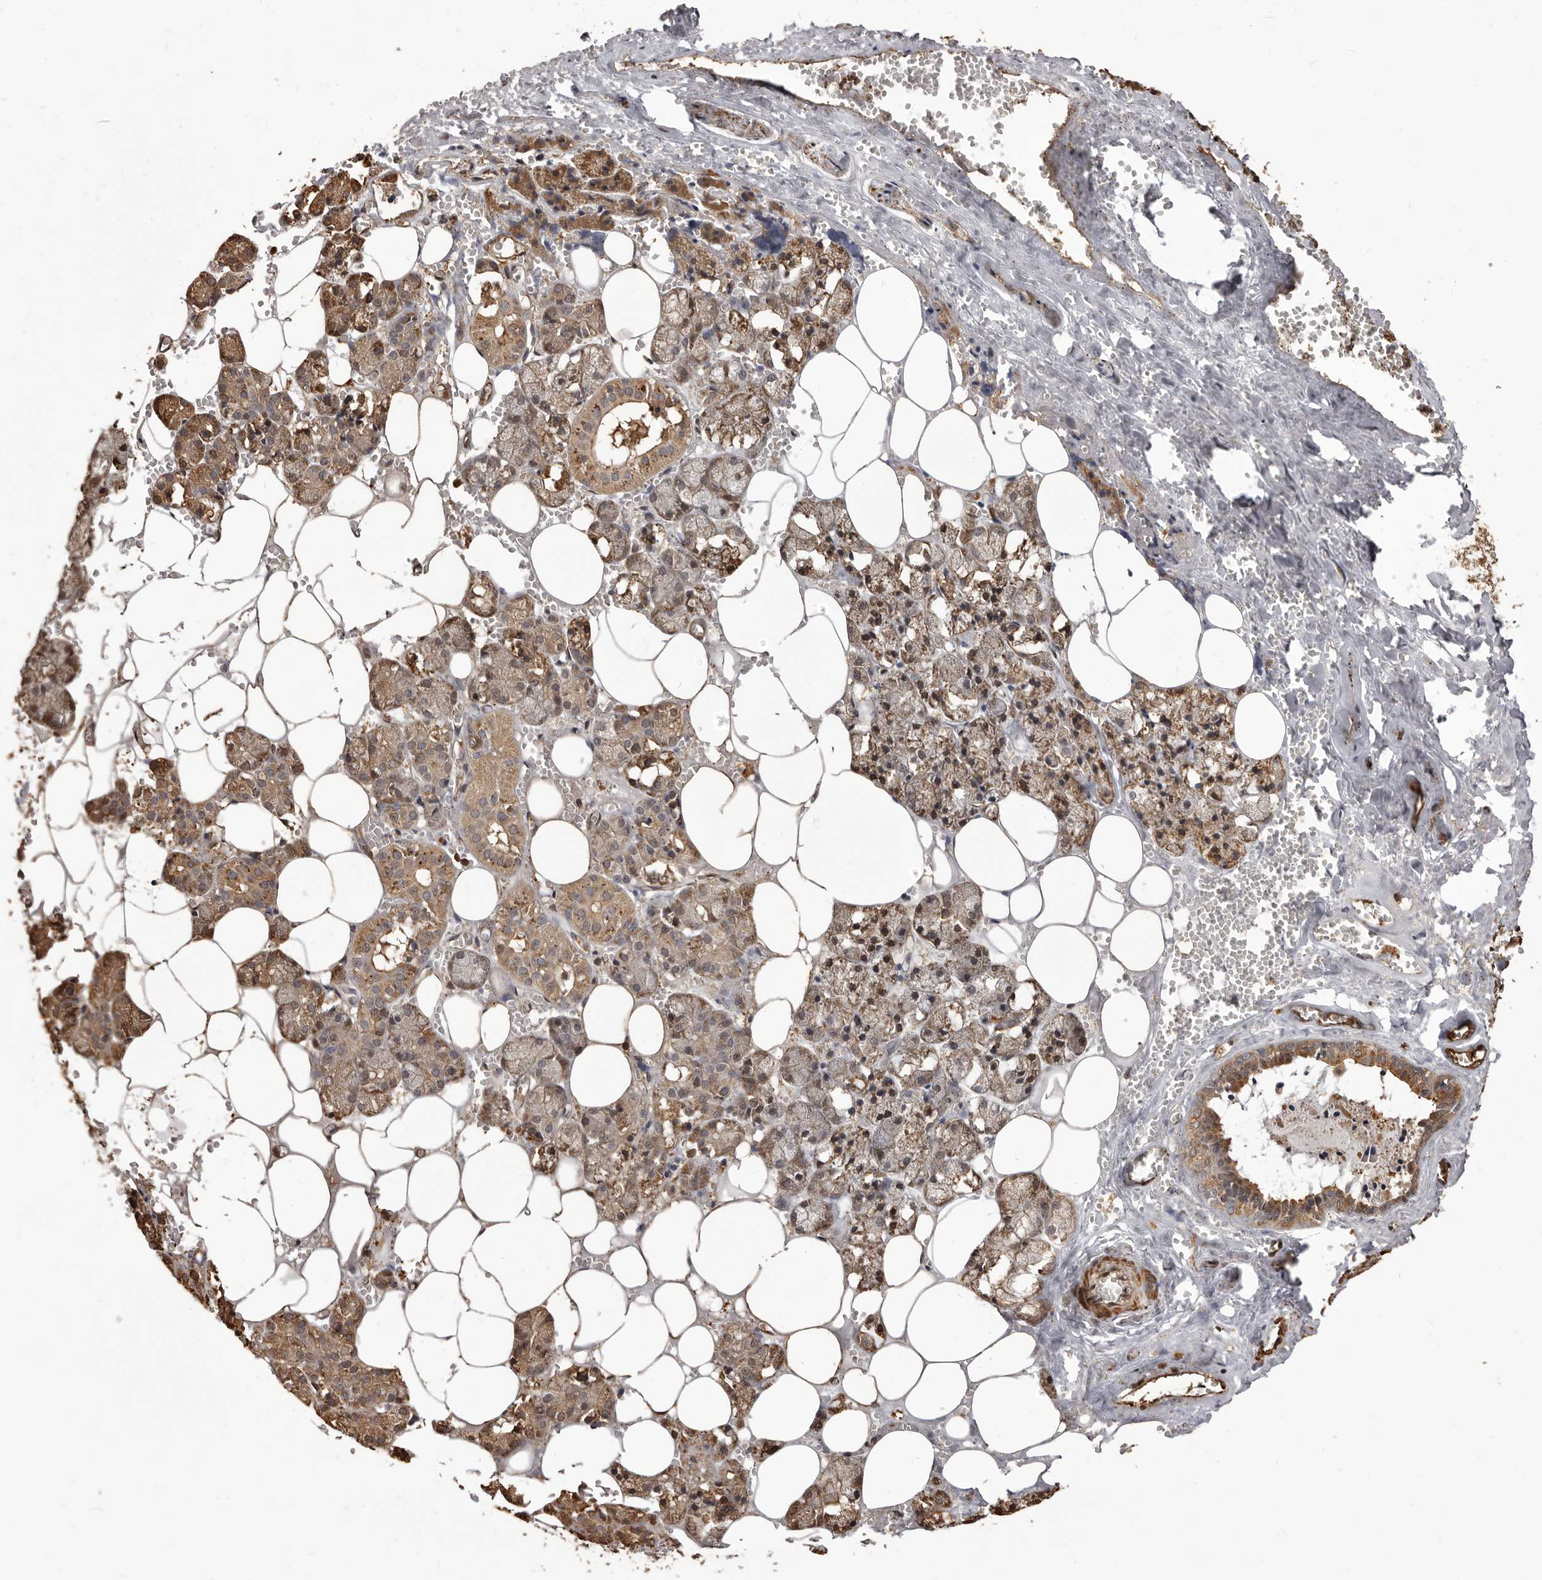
{"staining": {"intensity": "moderate", "quantity": "25%-75%", "location": "cytoplasmic/membranous"}, "tissue": "salivary gland", "cell_type": "Glandular cells", "image_type": "normal", "snomed": [{"axis": "morphology", "description": "Normal tissue, NOS"}, {"axis": "topography", "description": "Salivary gland"}], "caption": "Glandular cells display medium levels of moderate cytoplasmic/membranous positivity in approximately 25%-75% of cells in normal salivary gland.", "gene": "ALPK1", "patient": {"sex": "male", "age": 62}}